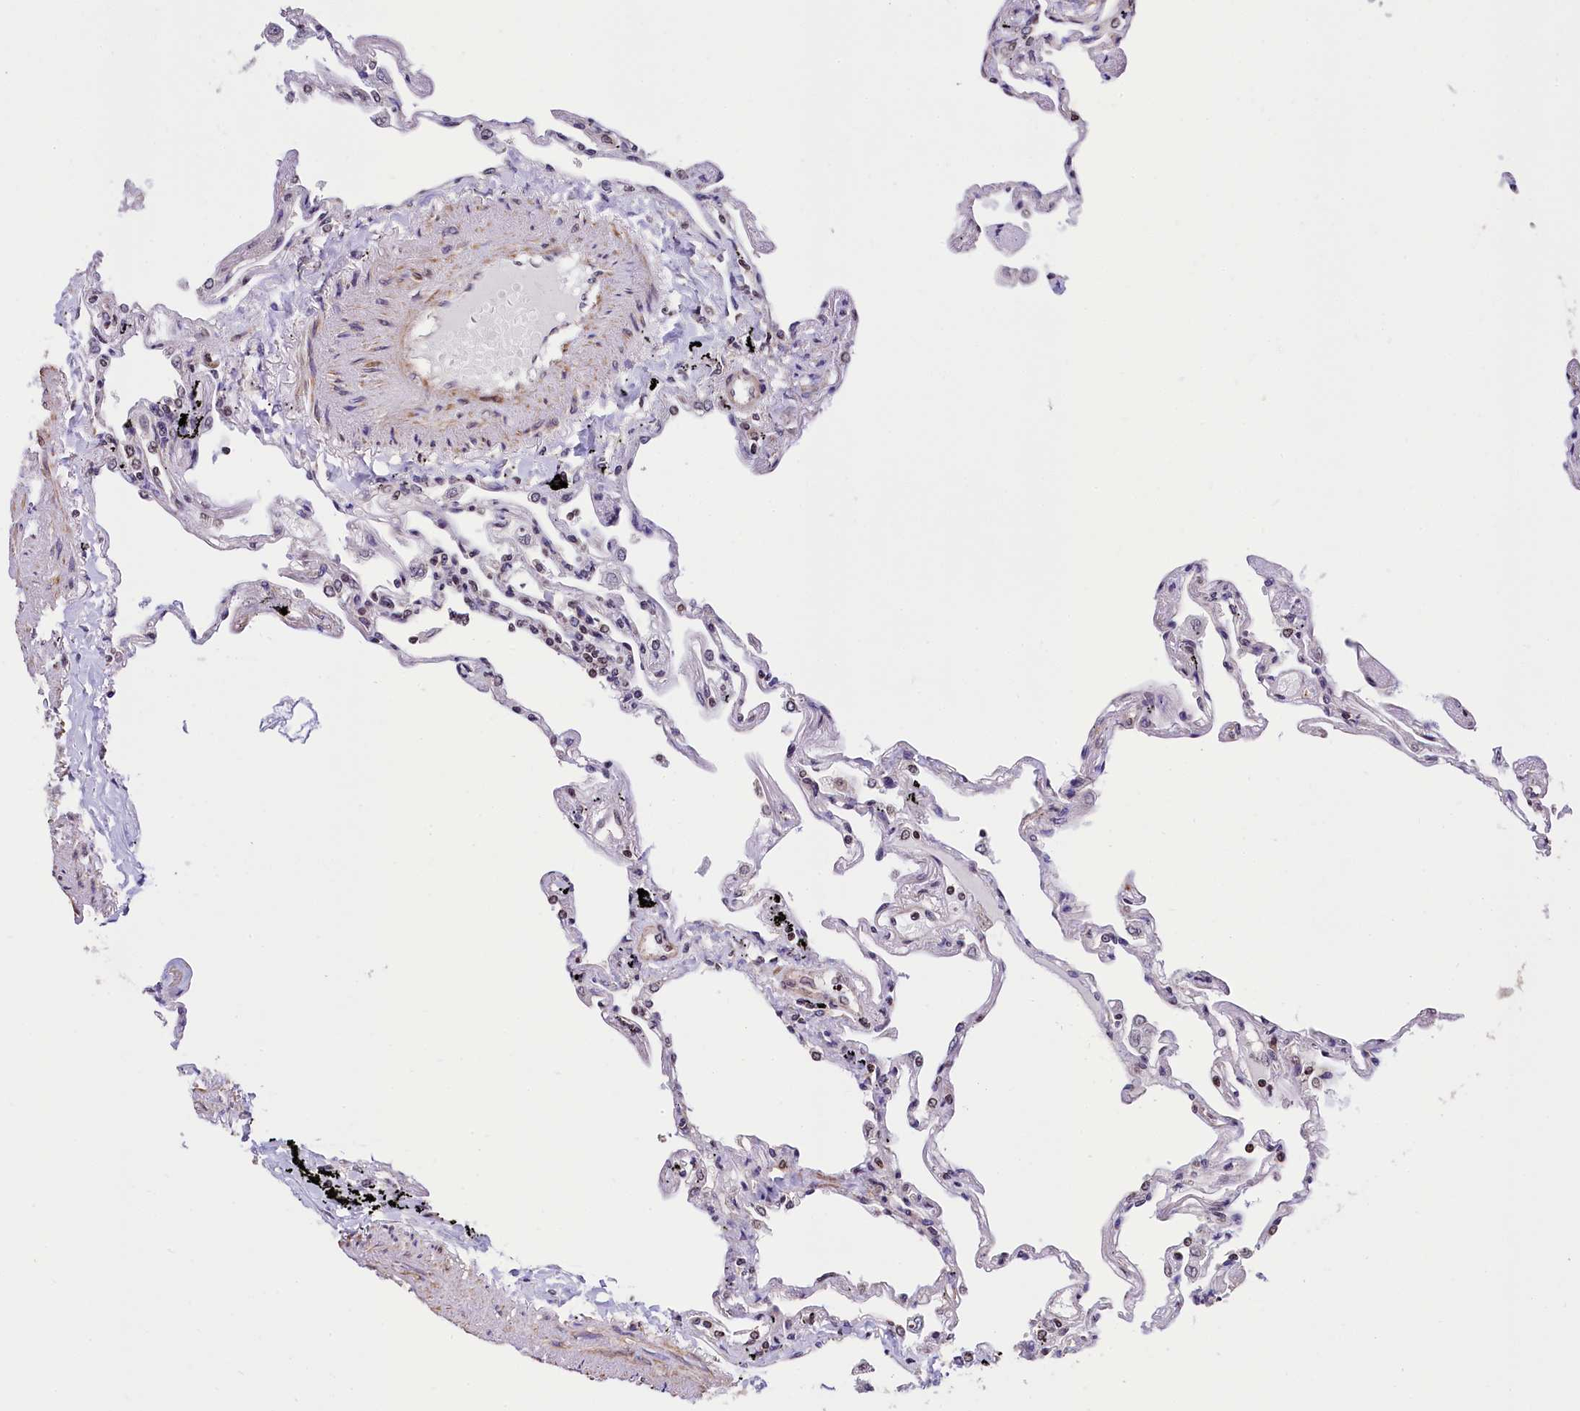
{"staining": {"intensity": "moderate", "quantity": "<25%", "location": "cytoplasmic/membranous,nuclear"}, "tissue": "lung", "cell_type": "Alveolar cells", "image_type": "normal", "snomed": [{"axis": "morphology", "description": "Normal tissue, NOS"}, {"axis": "topography", "description": "Lung"}], "caption": "DAB immunohistochemical staining of normal lung shows moderate cytoplasmic/membranous,nuclear protein staining in about <25% of alveolar cells.", "gene": "ZNF2", "patient": {"sex": "female", "age": 67}}